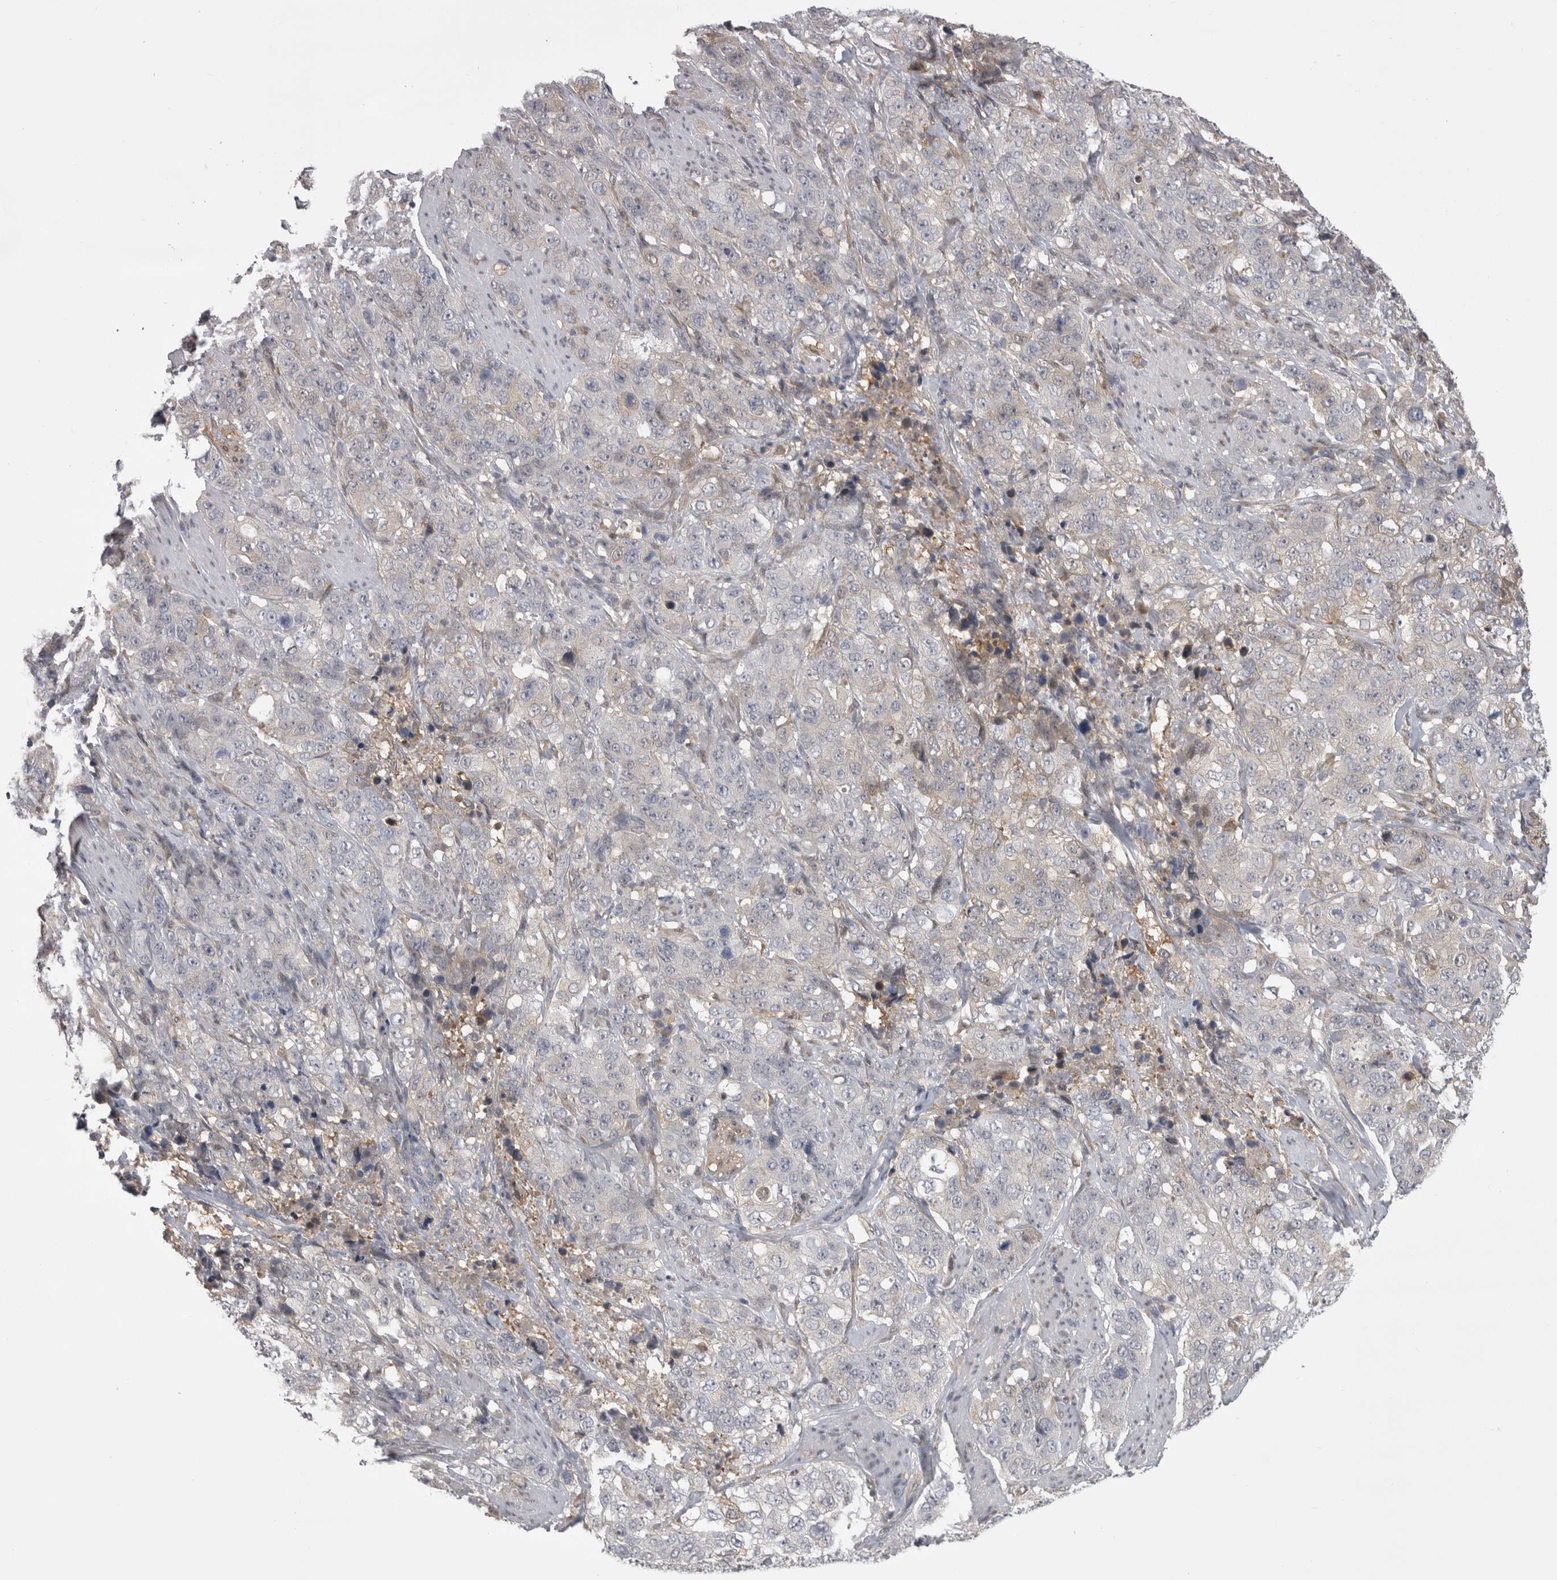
{"staining": {"intensity": "negative", "quantity": "none", "location": "none"}, "tissue": "stomach cancer", "cell_type": "Tumor cells", "image_type": "cancer", "snomed": [{"axis": "morphology", "description": "Adenocarcinoma, NOS"}, {"axis": "topography", "description": "Stomach"}], "caption": "Tumor cells show no significant expression in adenocarcinoma (stomach).", "gene": "CHIC2", "patient": {"sex": "male", "age": 48}}